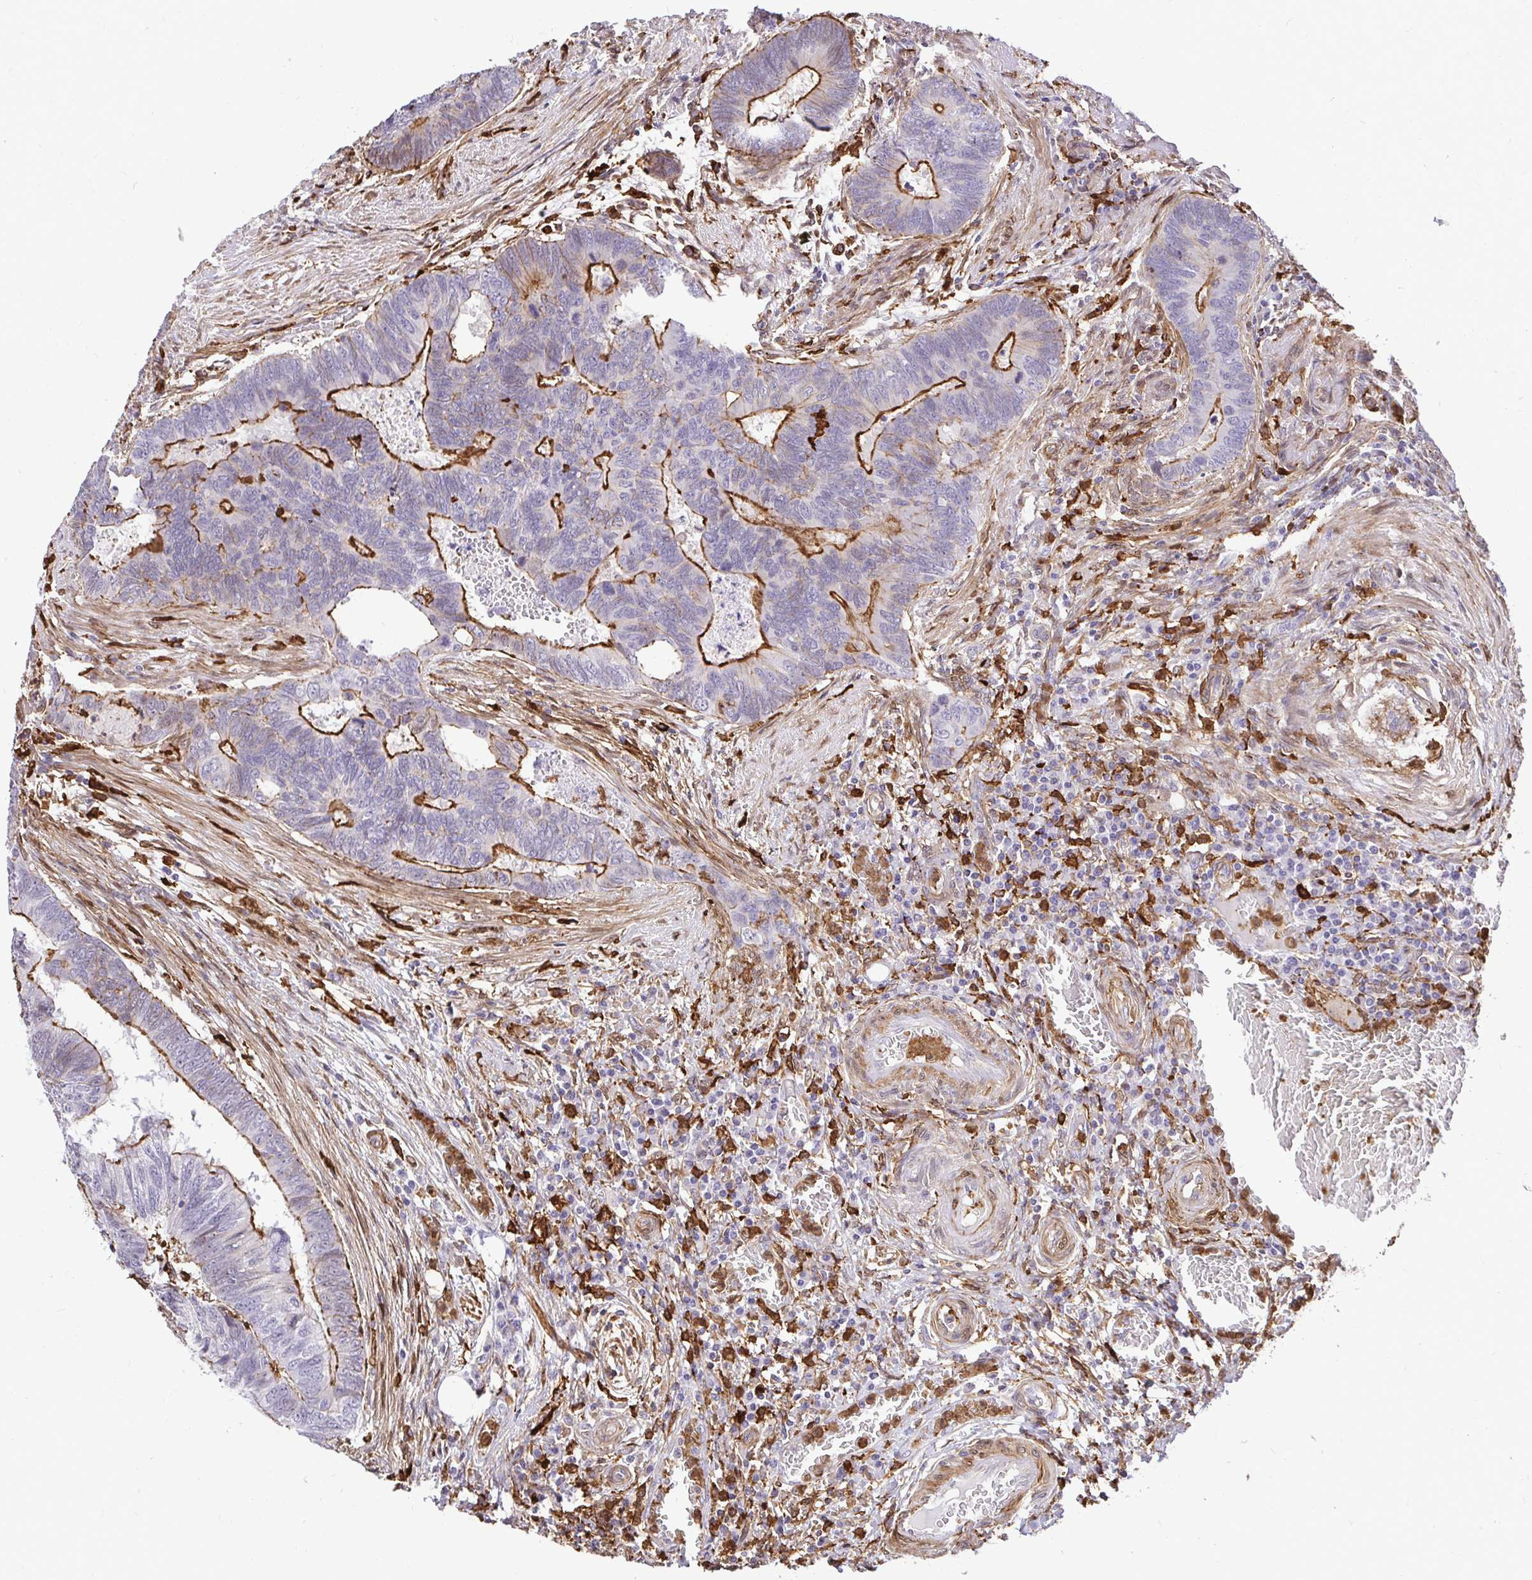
{"staining": {"intensity": "strong", "quantity": "25%-75%", "location": "cytoplasmic/membranous"}, "tissue": "colorectal cancer", "cell_type": "Tumor cells", "image_type": "cancer", "snomed": [{"axis": "morphology", "description": "Adenocarcinoma, NOS"}, {"axis": "topography", "description": "Colon"}], "caption": "Tumor cells reveal high levels of strong cytoplasmic/membranous expression in about 25%-75% of cells in adenocarcinoma (colorectal).", "gene": "GSN", "patient": {"sex": "male", "age": 62}}